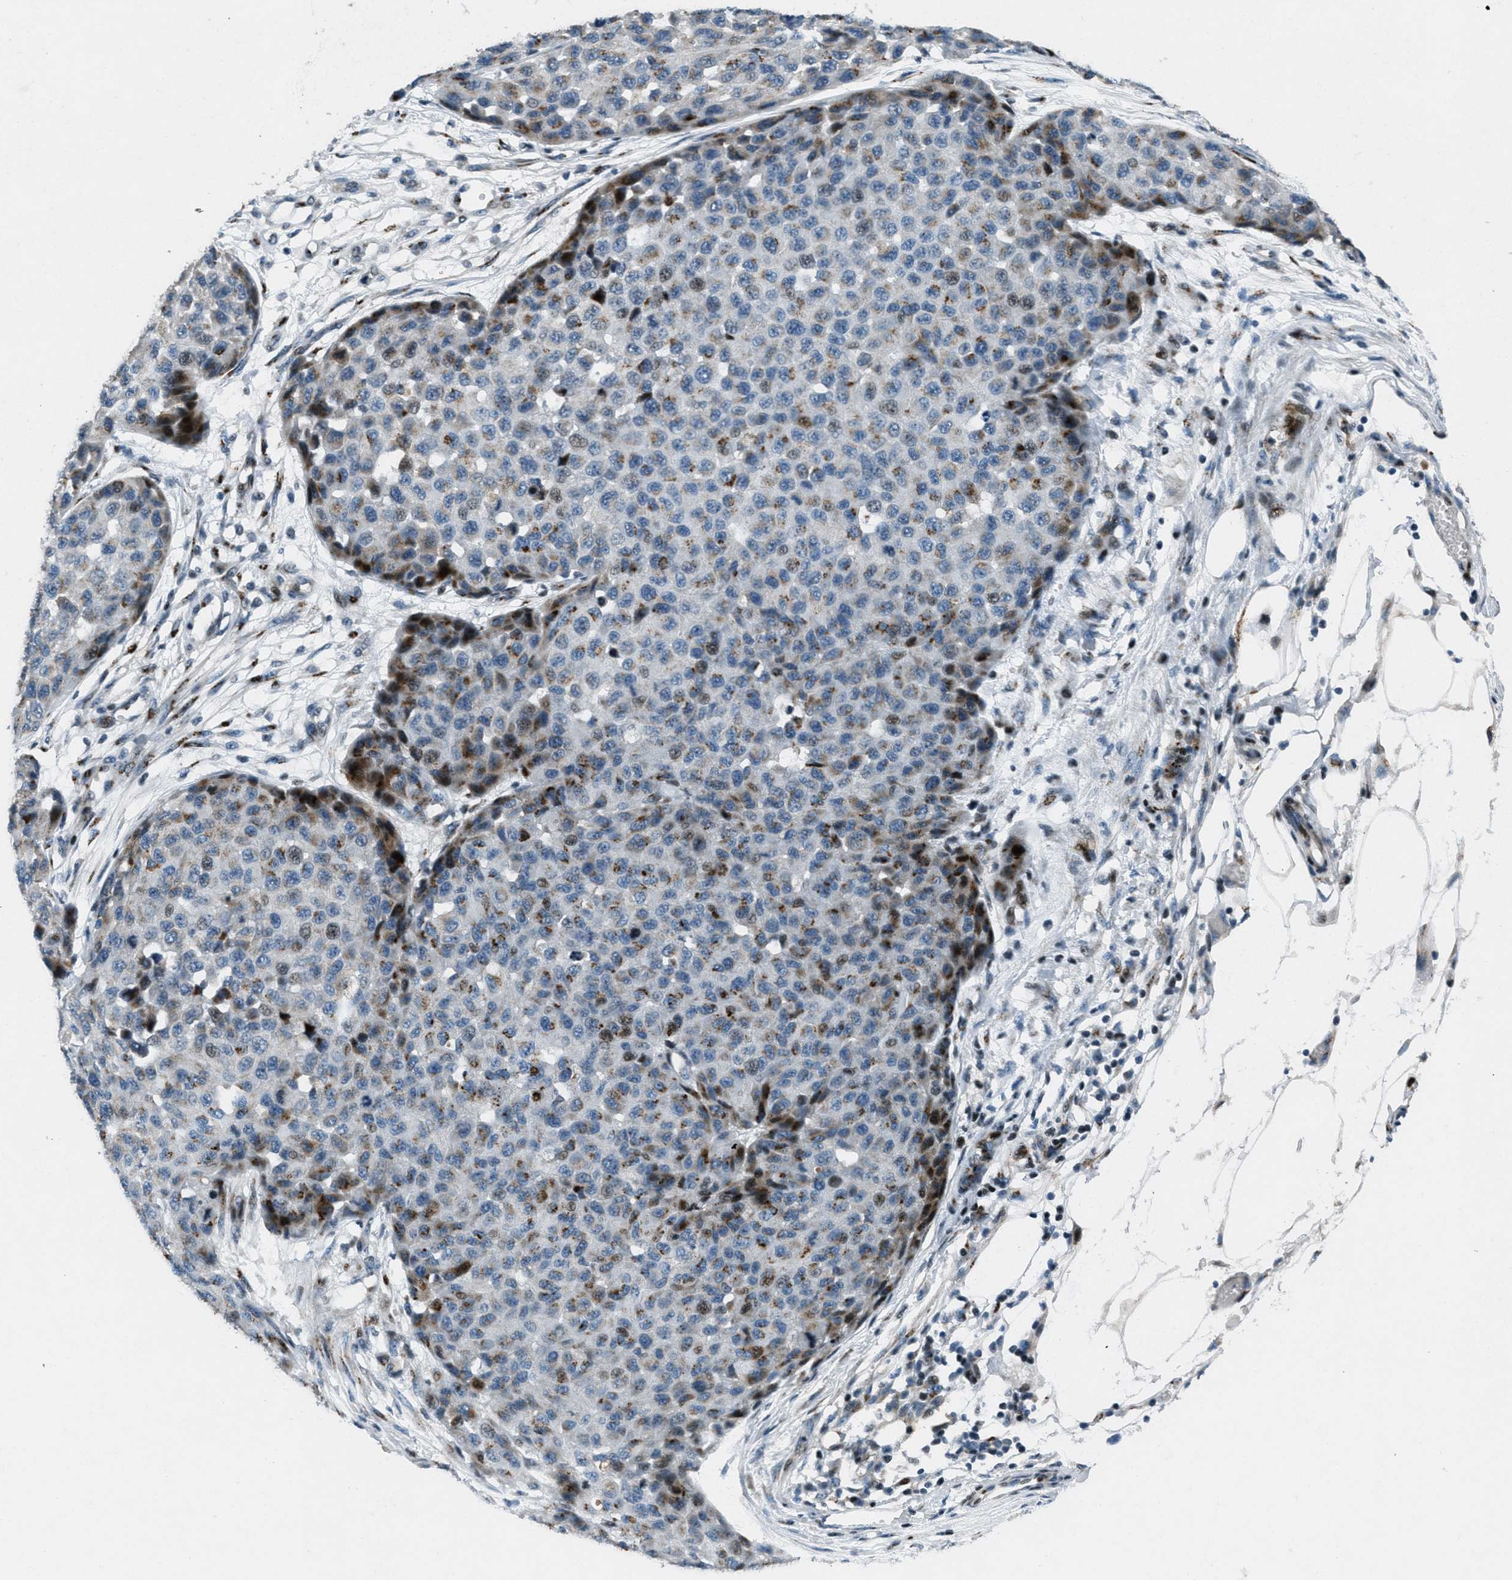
{"staining": {"intensity": "moderate", "quantity": "<25%", "location": "cytoplasmic/membranous"}, "tissue": "melanoma", "cell_type": "Tumor cells", "image_type": "cancer", "snomed": [{"axis": "morphology", "description": "Normal tissue, NOS"}, {"axis": "morphology", "description": "Malignant melanoma, NOS"}, {"axis": "topography", "description": "Skin"}], "caption": "A brown stain shows moderate cytoplasmic/membranous staining of a protein in human malignant melanoma tumor cells. The staining was performed using DAB (3,3'-diaminobenzidine) to visualize the protein expression in brown, while the nuclei were stained in blue with hematoxylin (Magnification: 20x).", "gene": "GPC6", "patient": {"sex": "male", "age": 62}}